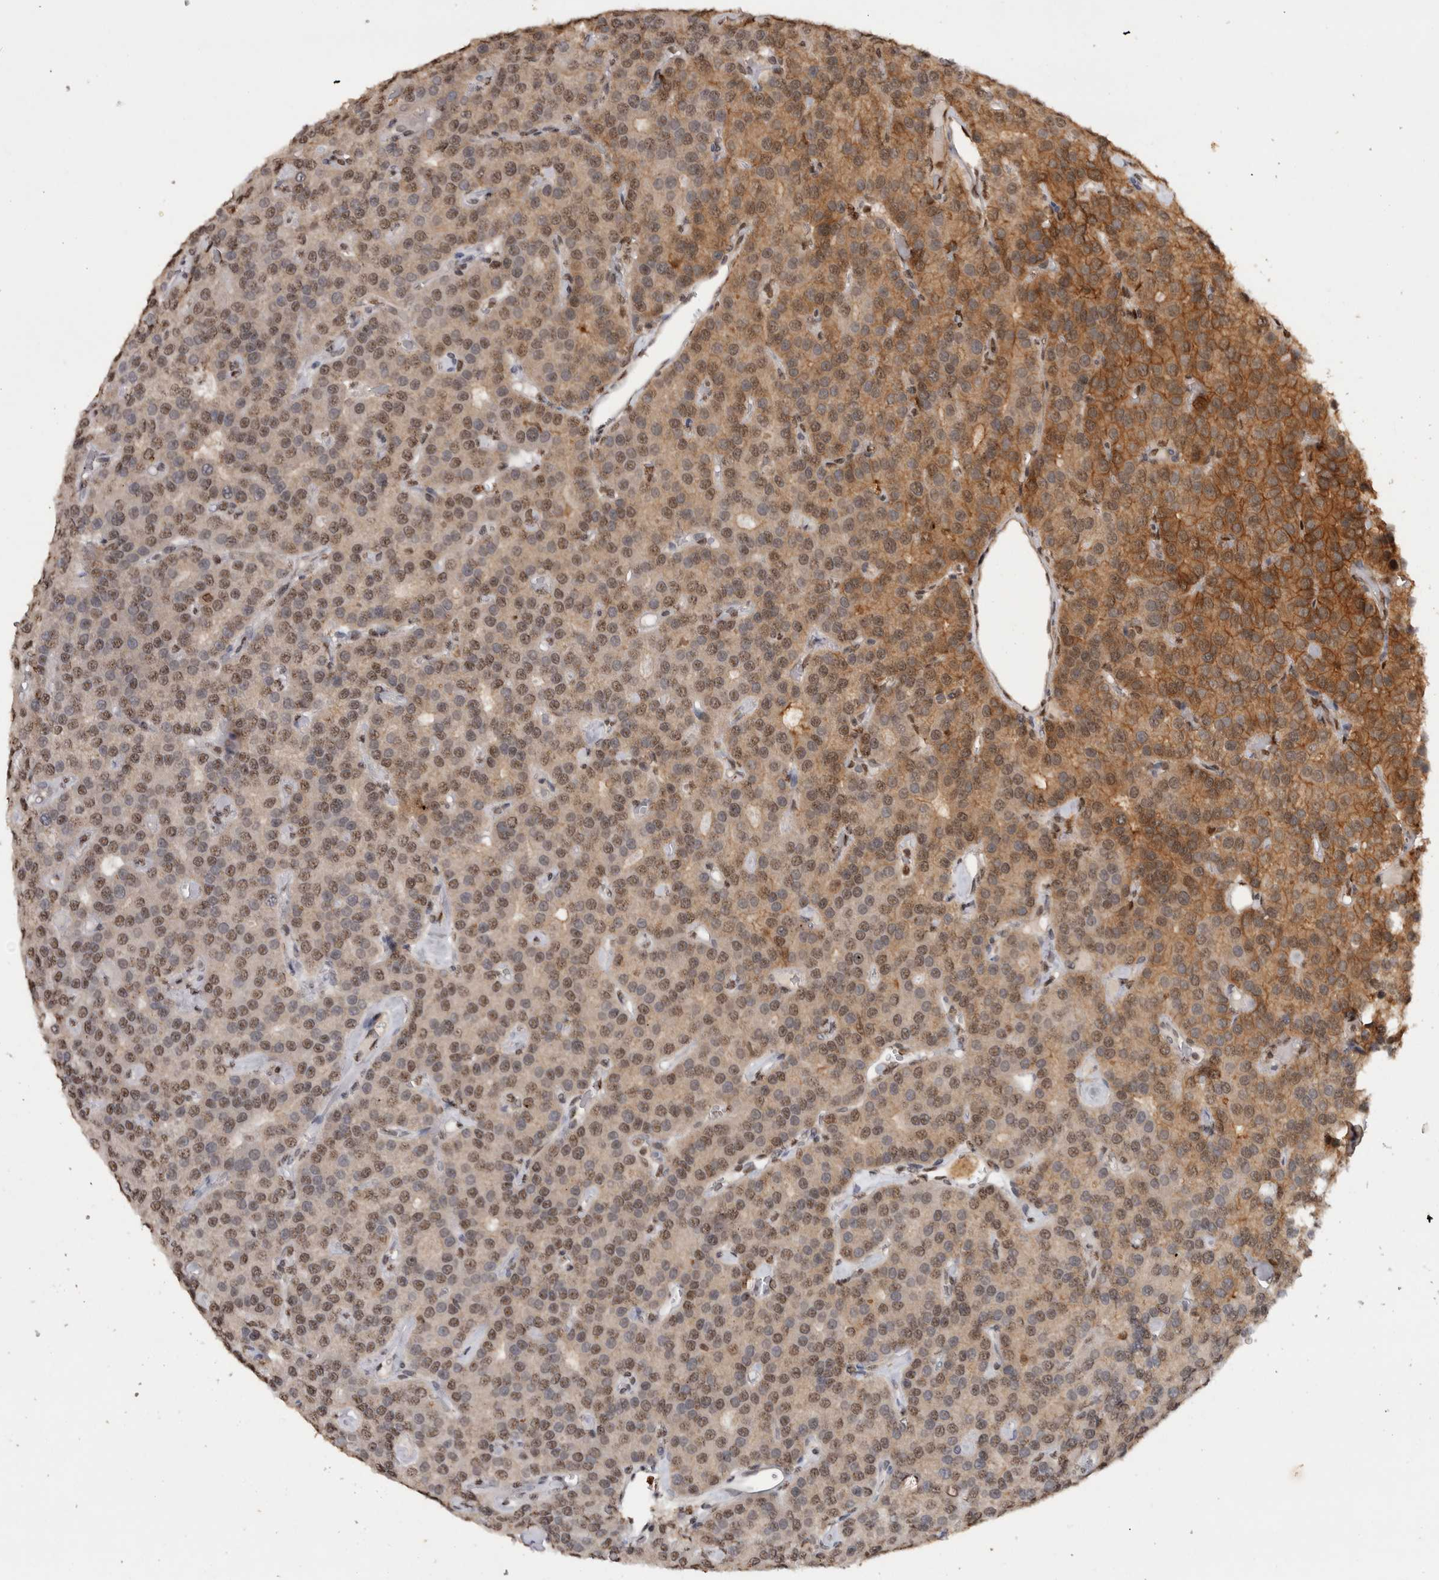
{"staining": {"intensity": "moderate", "quantity": ">75%", "location": "cytoplasmic/membranous,nuclear"}, "tissue": "parathyroid gland", "cell_type": "Glandular cells", "image_type": "normal", "snomed": [{"axis": "morphology", "description": "Normal tissue, NOS"}, {"axis": "morphology", "description": "Adenoma, NOS"}, {"axis": "topography", "description": "Parathyroid gland"}], "caption": "Glandular cells exhibit medium levels of moderate cytoplasmic/membranous,nuclear positivity in approximately >75% of cells in unremarkable parathyroid gland. (Brightfield microscopy of DAB IHC at high magnification).", "gene": "RPS6KA2", "patient": {"sex": "female", "age": 86}}